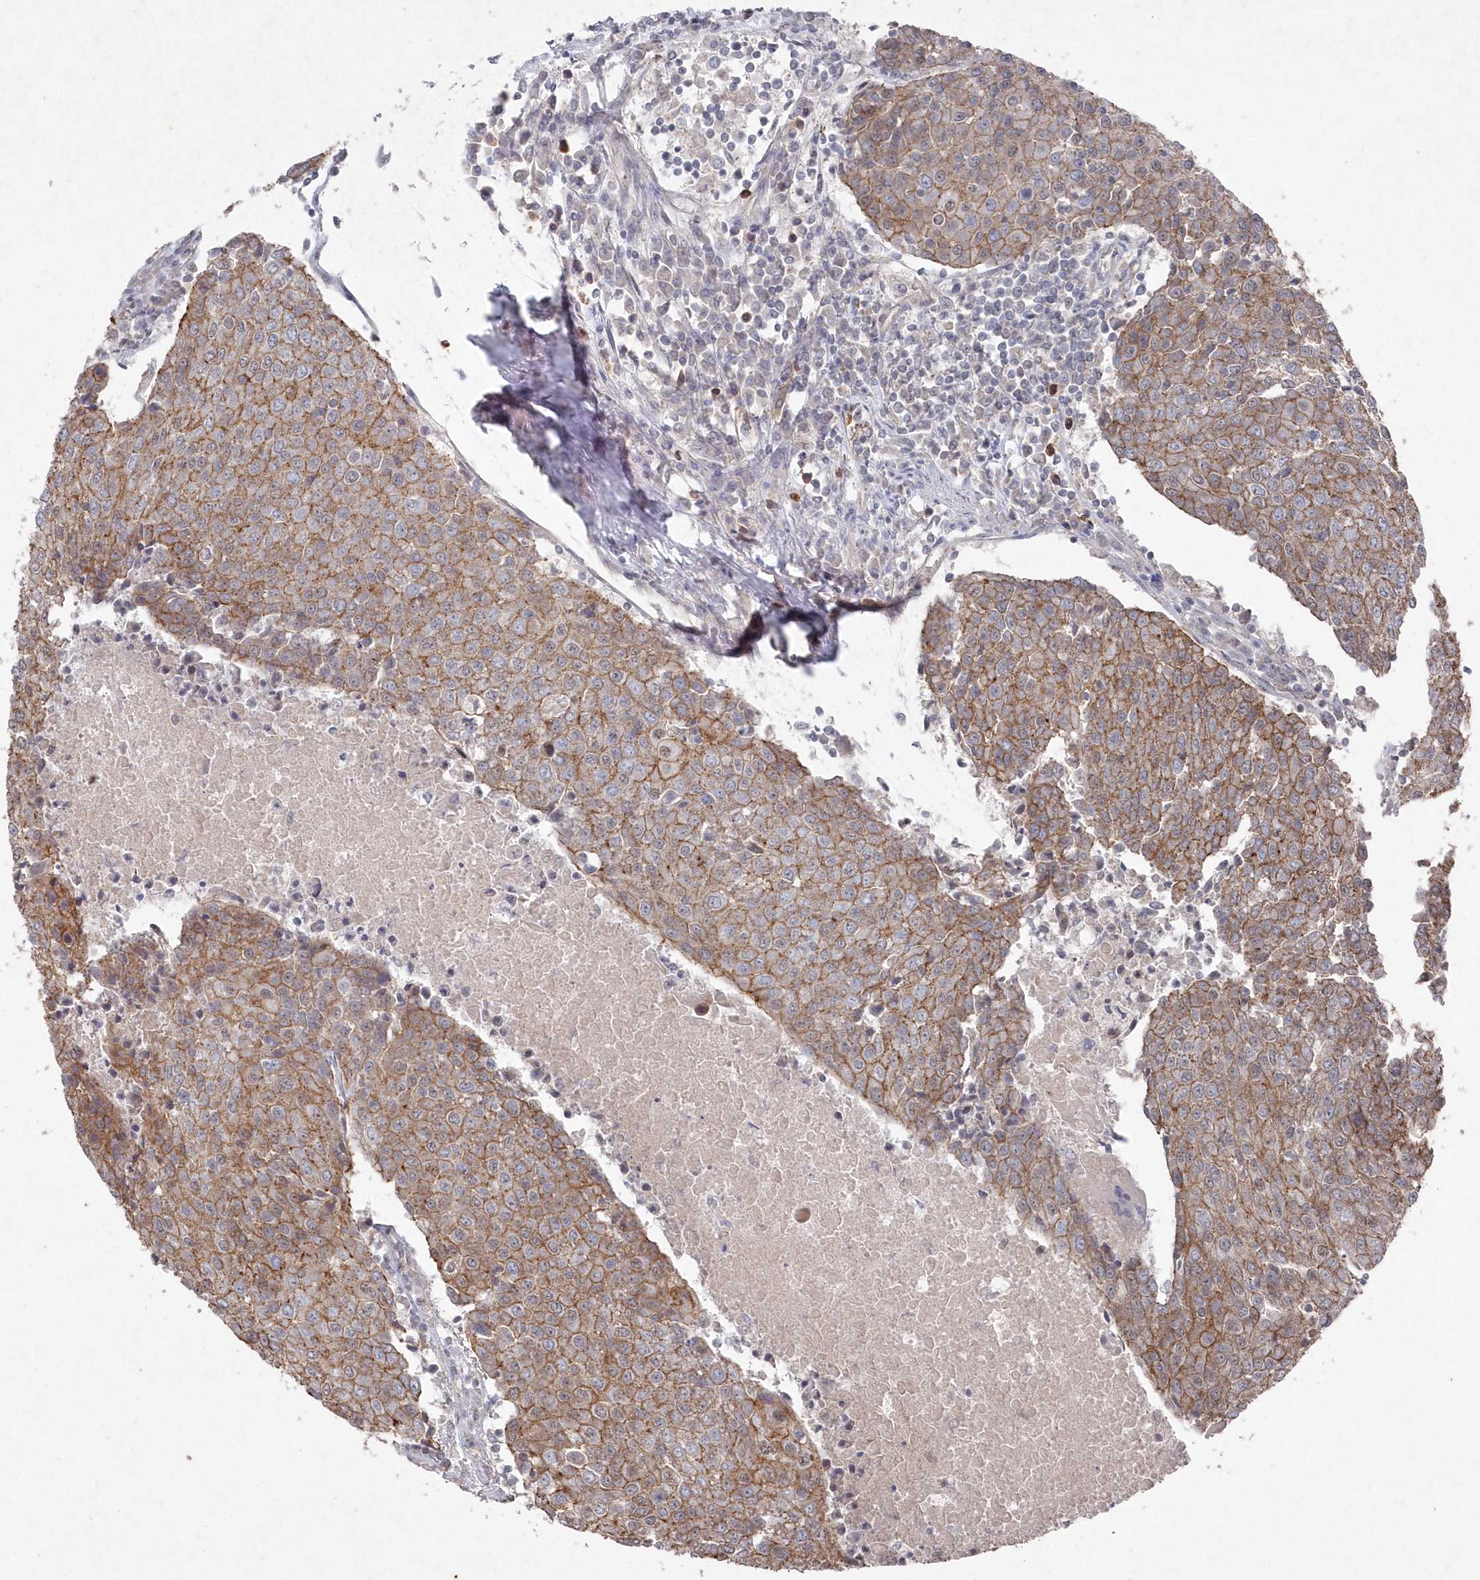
{"staining": {"intensity": "moderate", "quantity": ">75%", "location": "cytoplasmic/membranous"}, "tissue": "urothelial cancer", "cell_type": "Tumor cells", "image_type": "cancer", "snomed": [{"axis": "morphology", "description": "Urothelial carcinoma, High grade"}, {"axis": "topography", "description": "Urinary bladder"}], "caption": "Protein expression analysis of urothelial cancer reveals moderate cytoplasmic/membranous positivity in approximately >75% of tumor cells.", "gene": "VSIG2", "patient": {"sex": "female", "age": 85}}